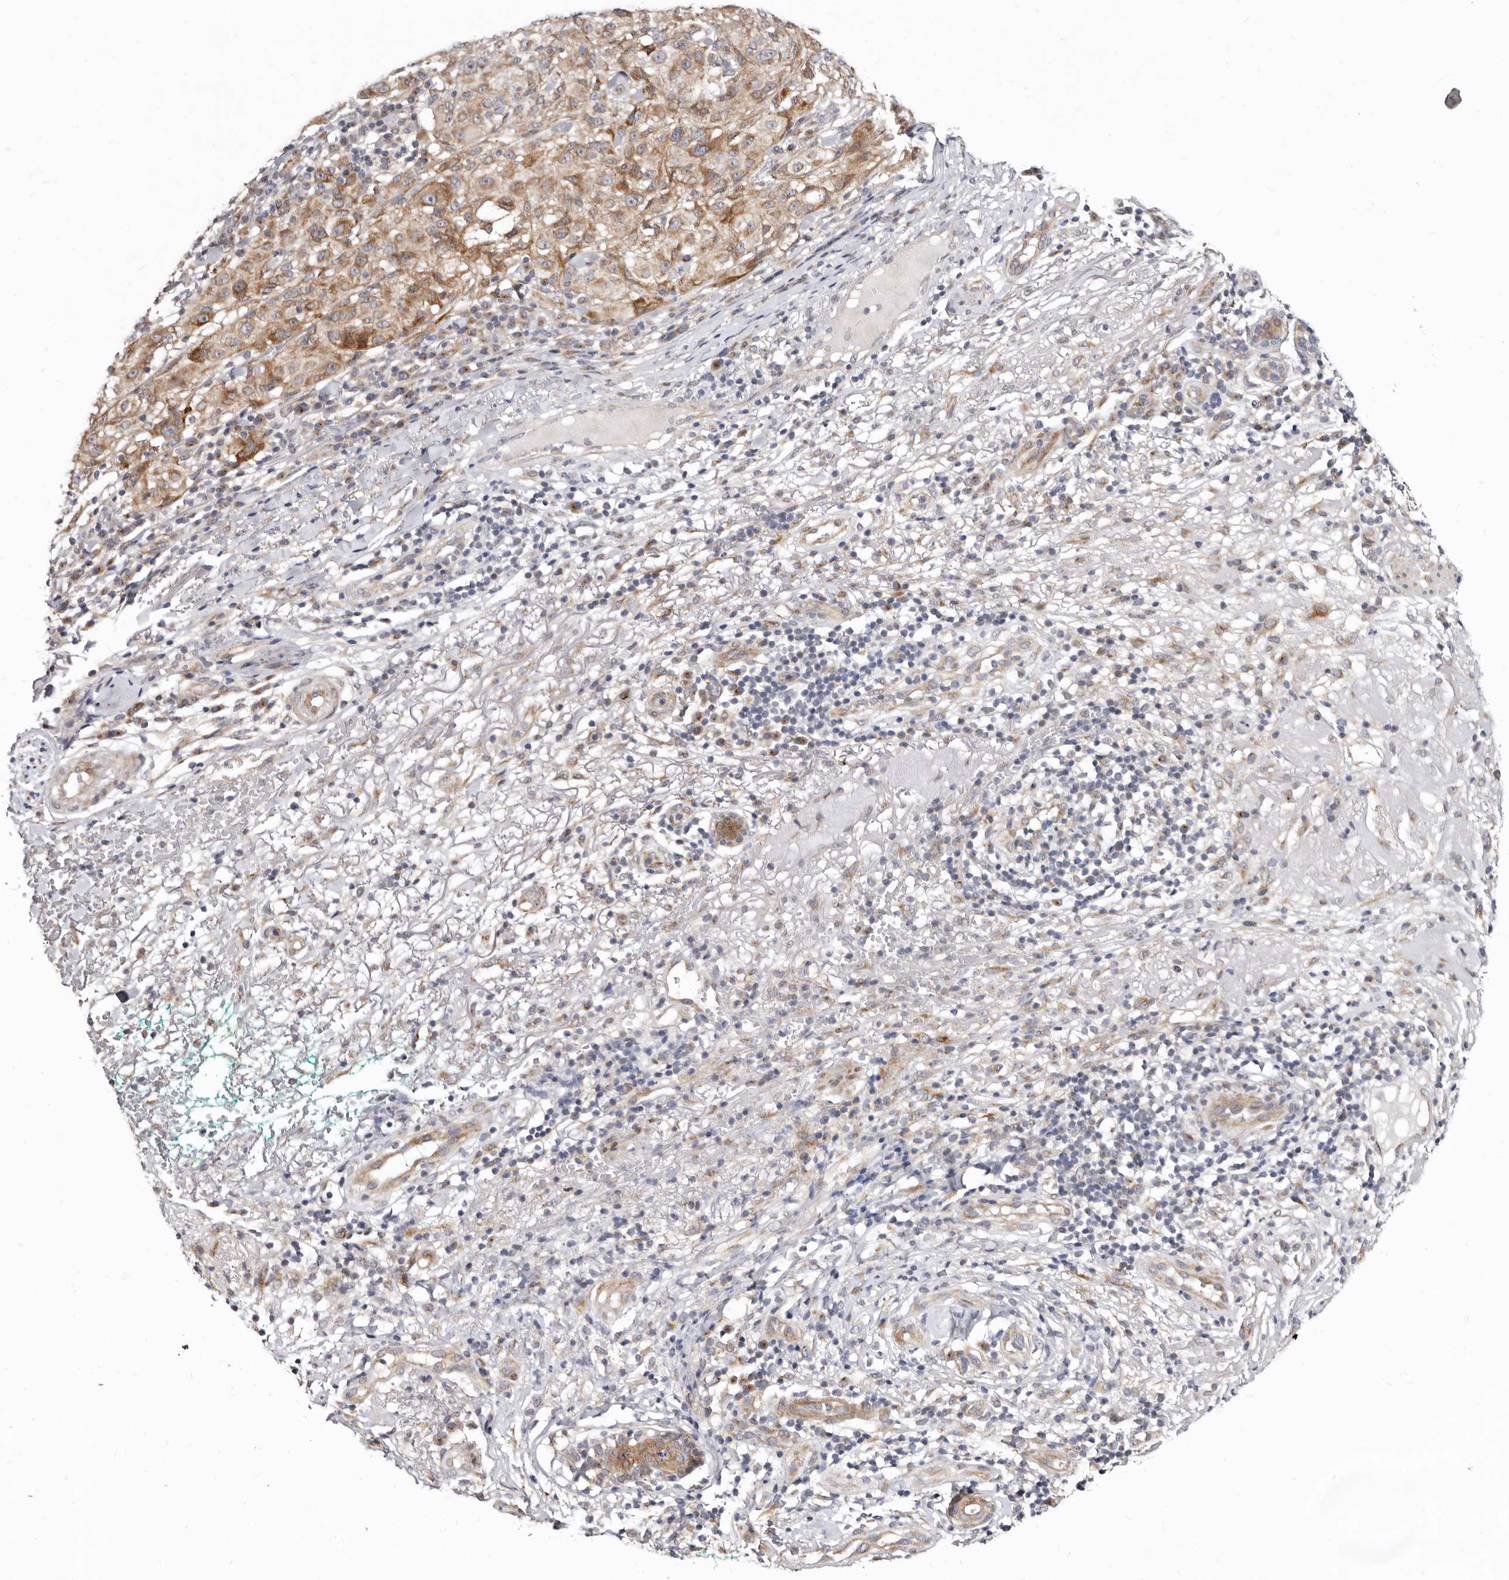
{"staining": {"intensity": "moderate", "quantity": "<25%", "location": "cytoplasmic/membranous"}, "tissue": "melanoma", "cell_type": "Tumor cells", "image_type": "cancer", "snomed": [{"axis": "morphology", "description": "Necrosis, NOS"}, {"axis": "morphology", "description": "Malignant melanoma, NOS"}, {"axis": "topography", "description": "Skin"}], "caption": "This photomicrograph demonstrates melanoma stained with immunohistochemistry (IHC) to label a protein in brown. The cytoplasmic/membranous of tumor cells show moderate positivity for the protein. Nuclei are counter-stained blue.", "gene": "KLHL4", "patient": {"sex": "female", "age": 87}}